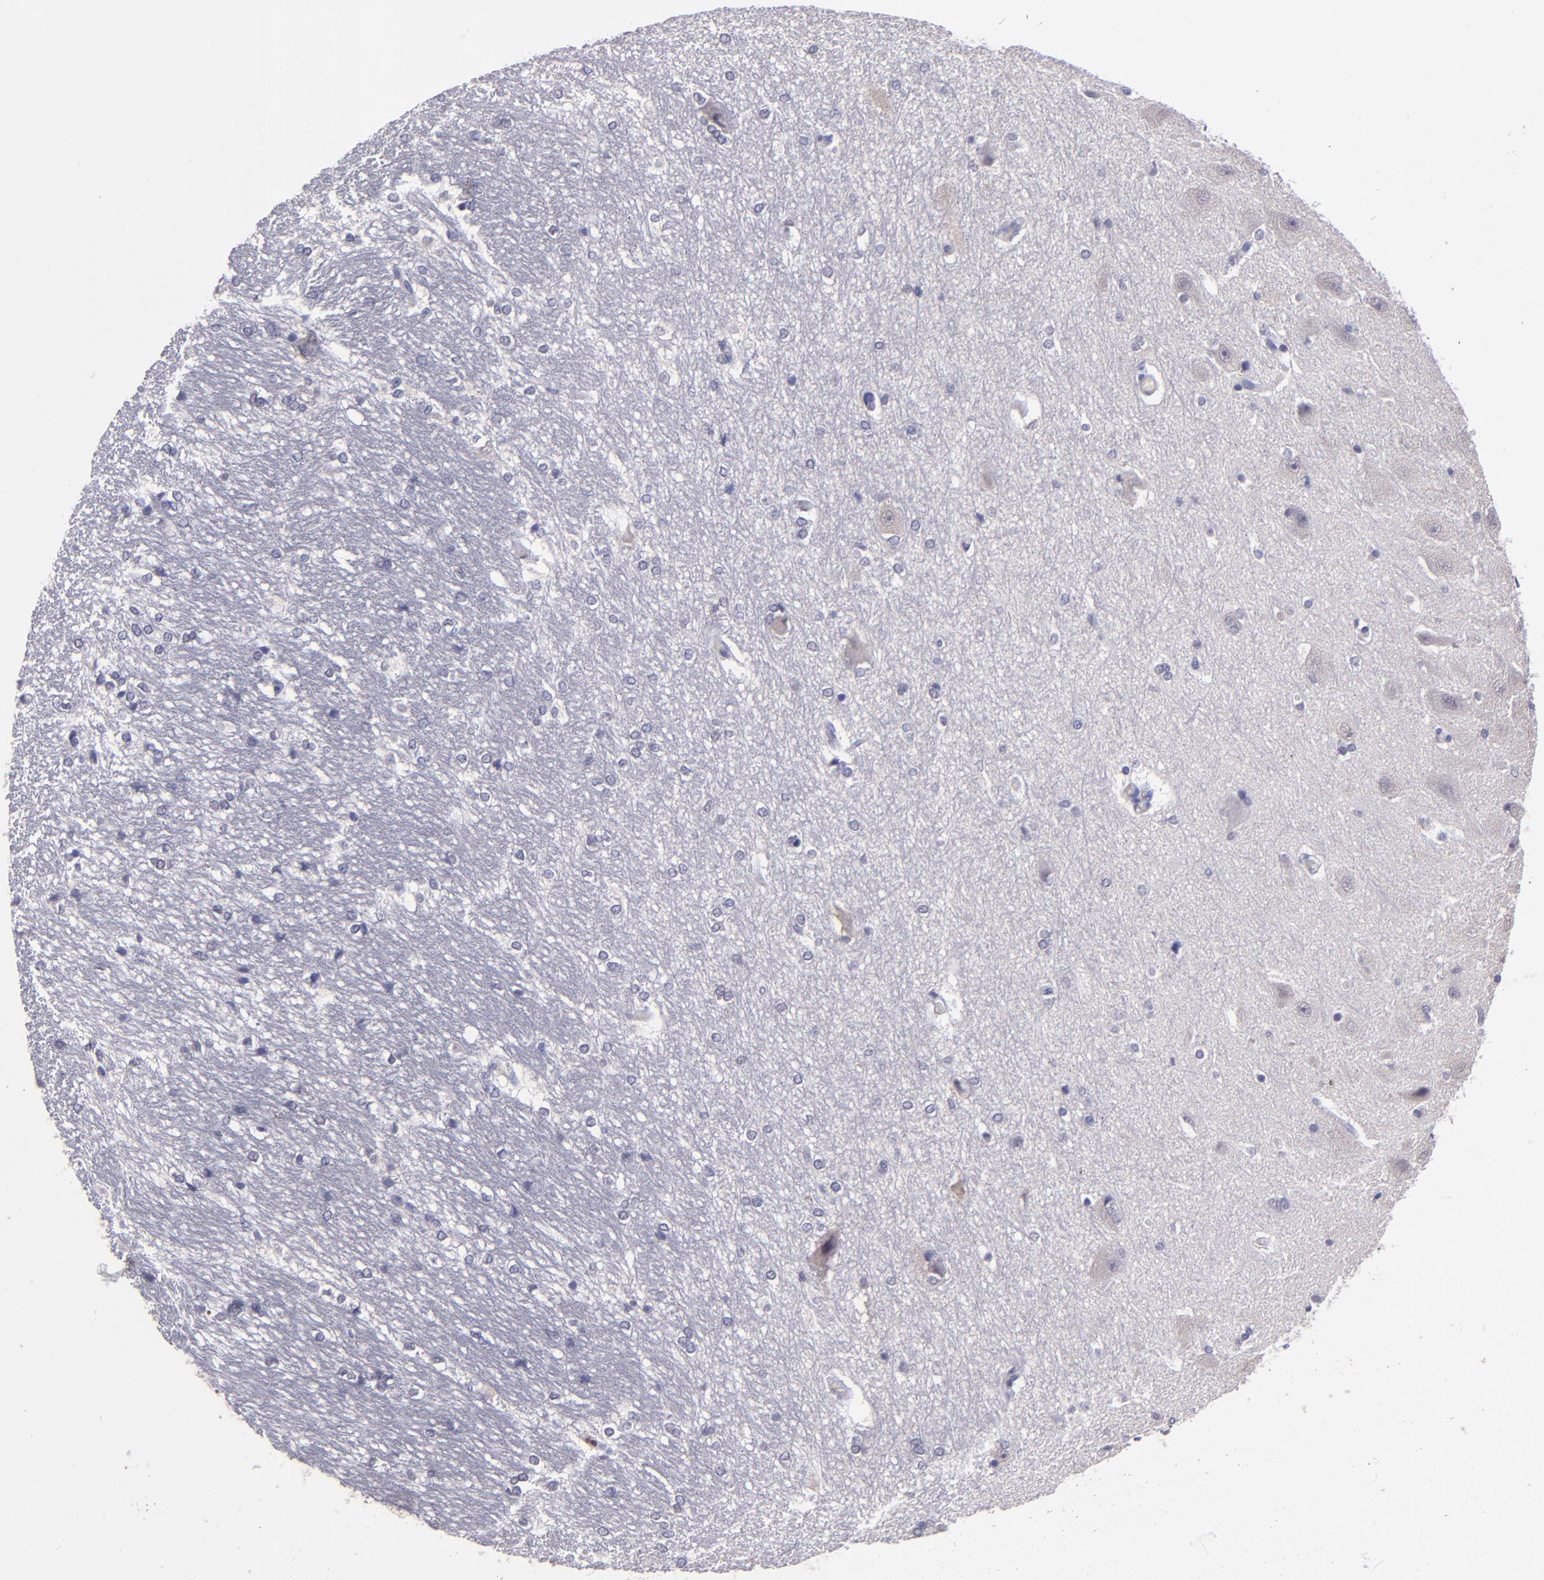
{"staining": {"intensity": "negative", "quantity": "none", "location": "none"}, "tissue": "hippocampus", "cell_type": "Glial cells", "image_type": "normal", "snomed": [{"axis": "morphology", "description": "Normal tissue, NOS"}, {"axis": "topography", "description": "Hippocampus"}], "caption": "IHC photomicrograph of benign hippocampus: human hippocampus stained with DAB (3,3'-diaminobenzidine) exhibits no significant protein expression in glial cells.", "gene": "CEBPE", "patient": {"sex": "female", "age": 19}}